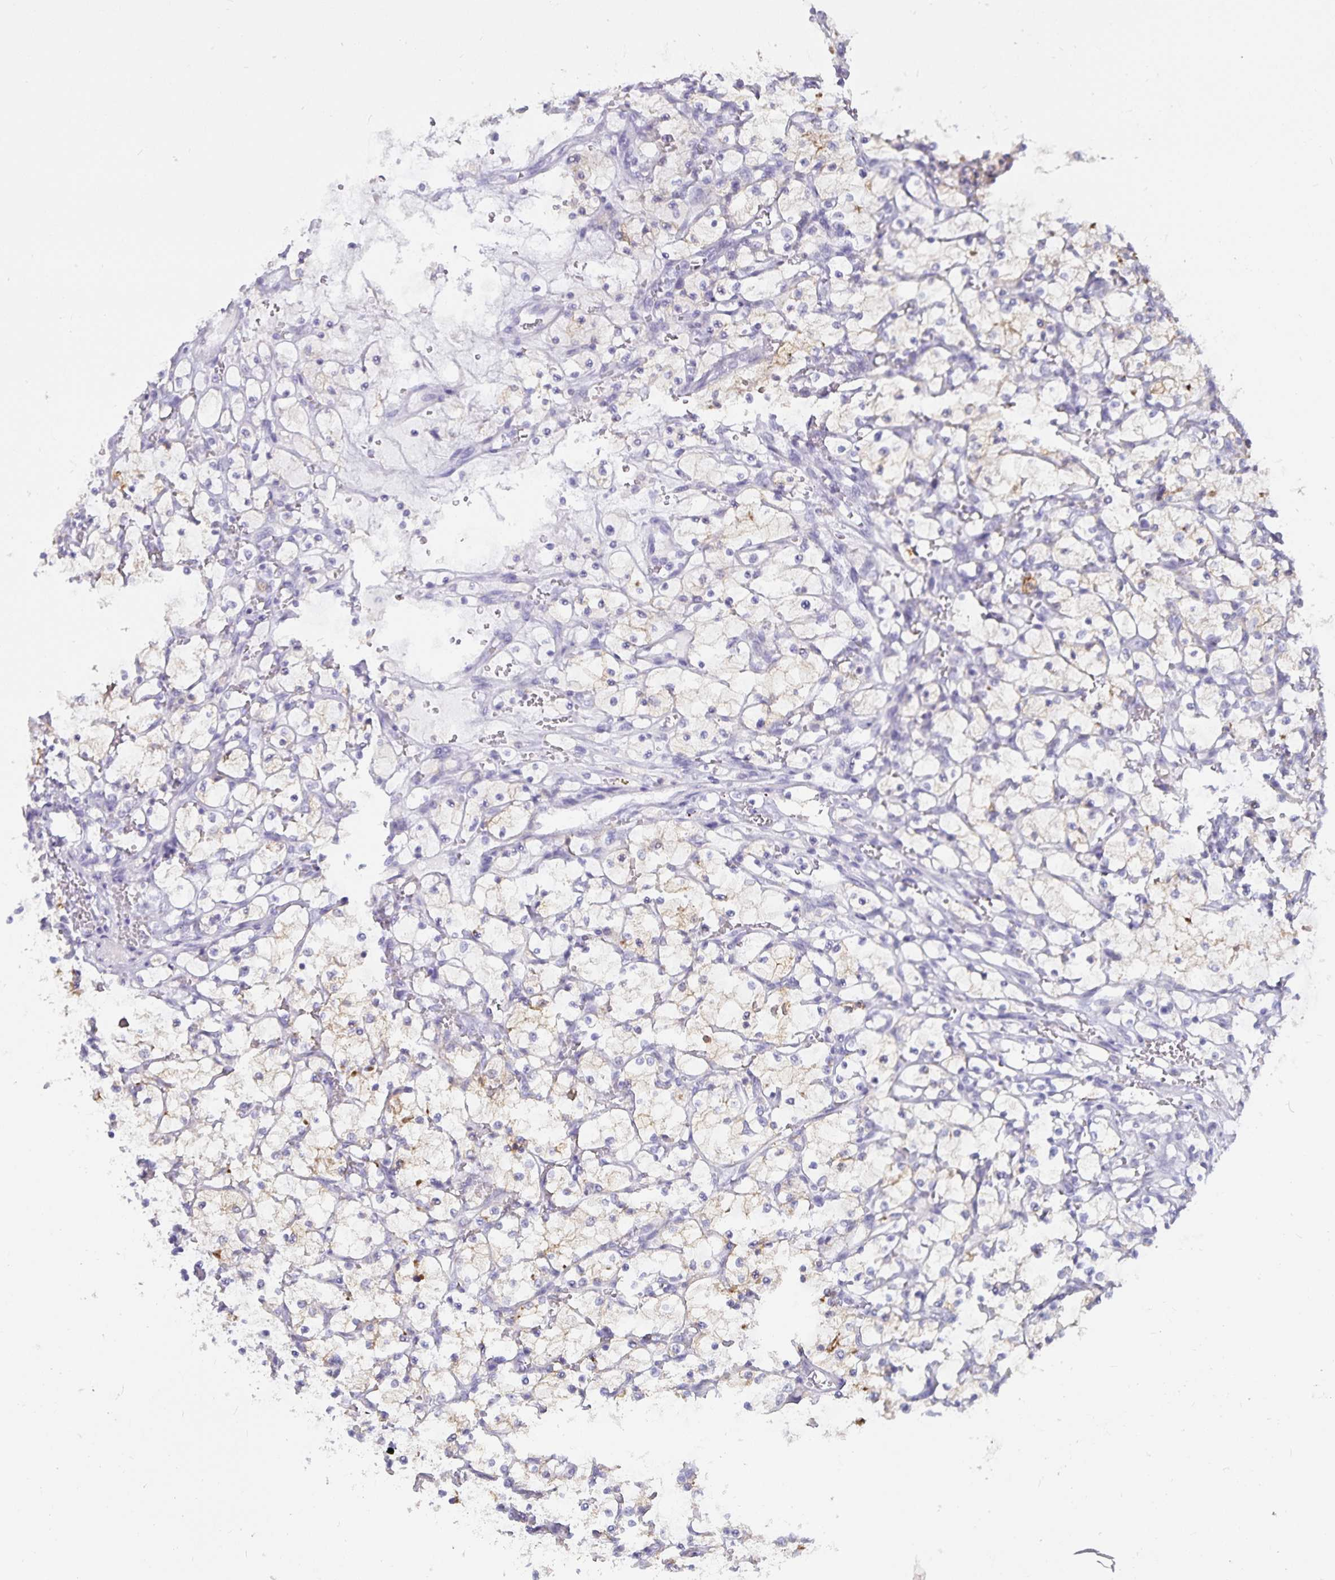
{"staining": {"intensity": "negative", "quantity": "none", "location": "none"}, "tissue": "renal cancer", "cell_type": "Tumor cells", "image_type": "cancer", "snomed": [{"axis": "morphology", "description": "Adenocarcinoma, NOS"}, {"axis": "topography", "description": "Kidney"}], "caption": "This is a image of IHC staining of renal adenocarcinoma, which shows no expression in tumor cells.", "gene": "CA12", "patient": {"sex": "female", "age": 69}}